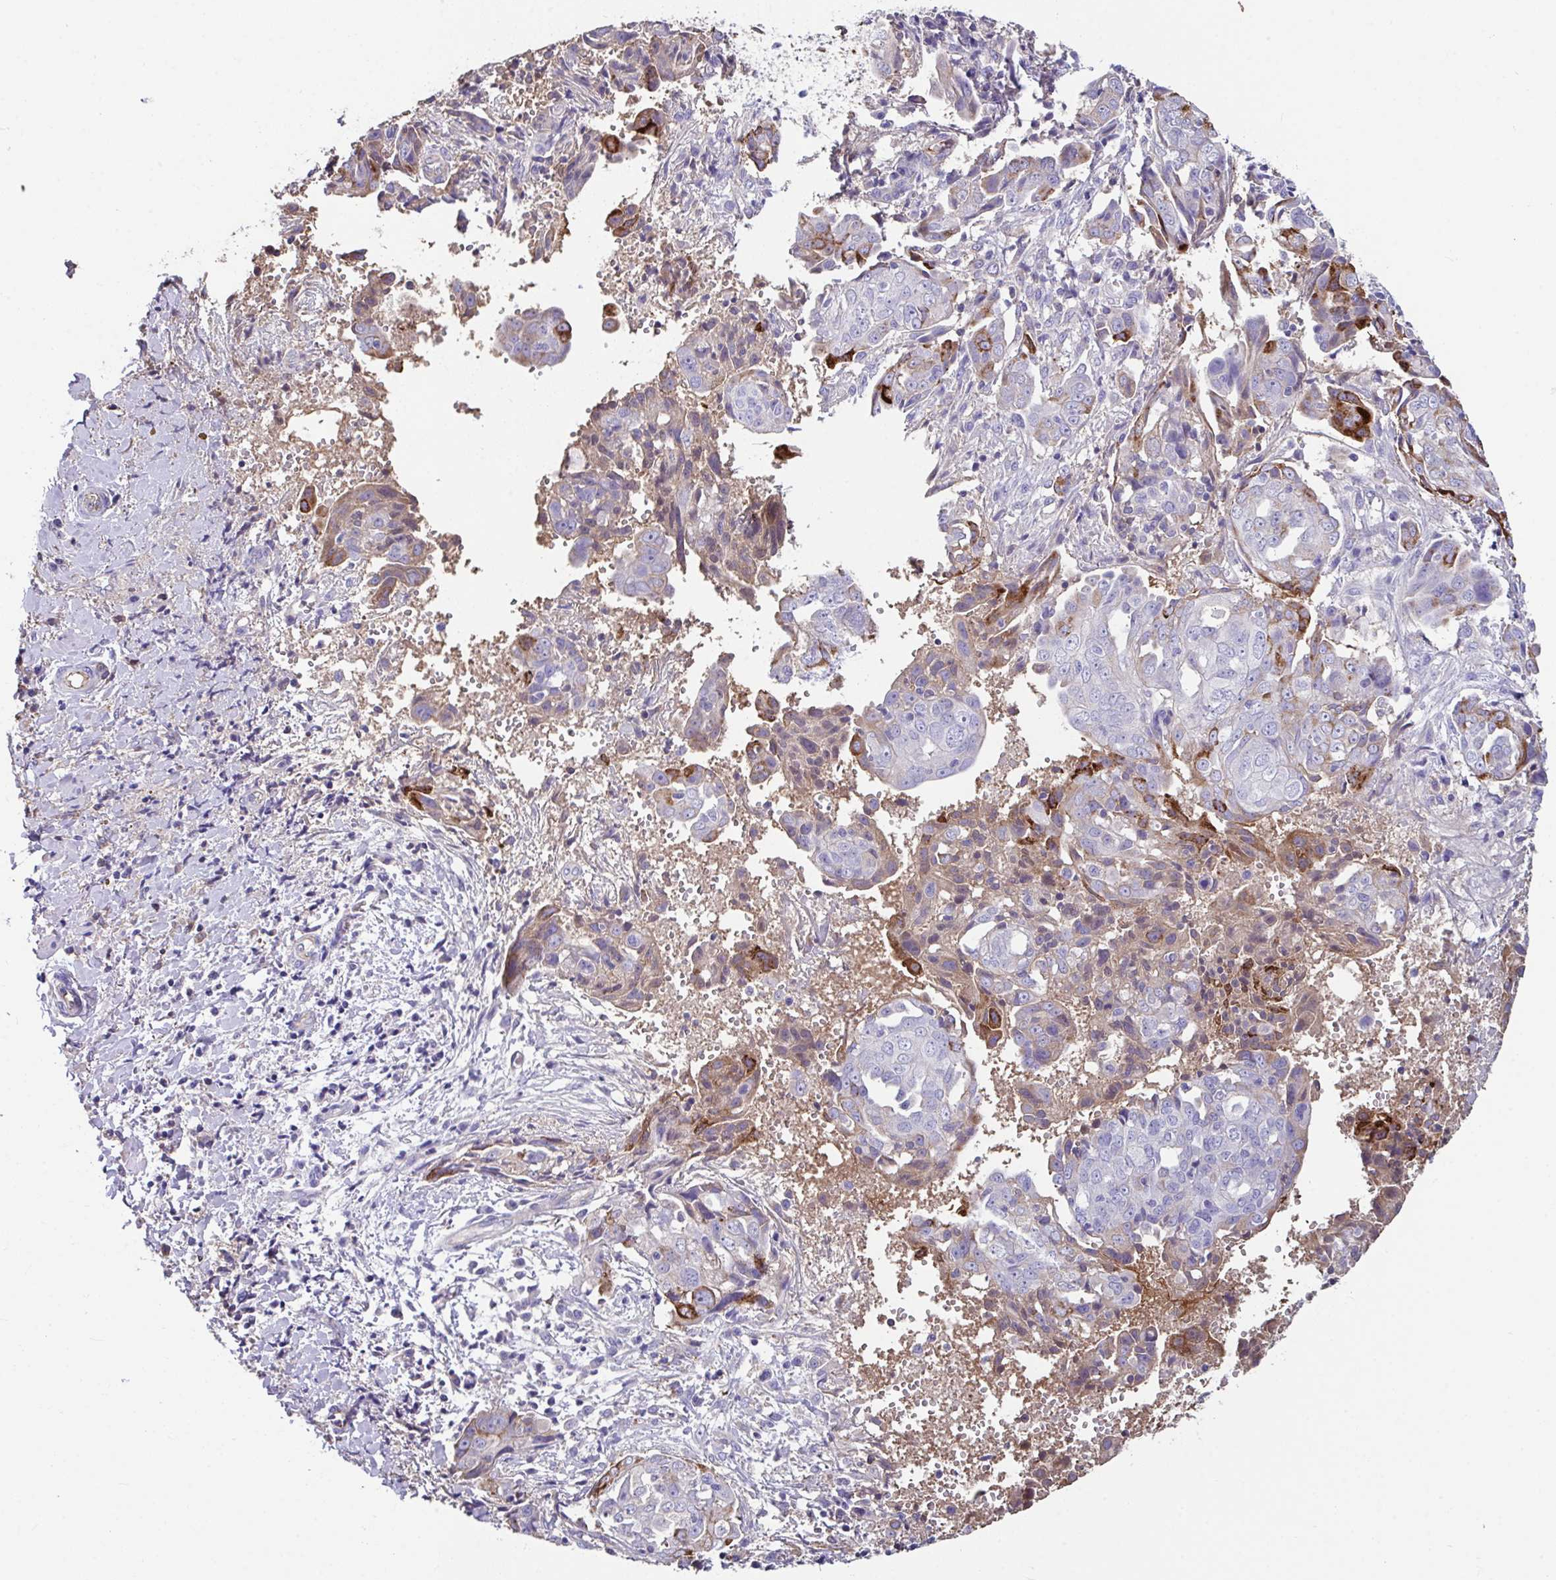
{"staining": {"intensity": "moderate", "quantity": "<25%", "location": "cytoplasmic/membranous"}, "tissue": "ovarian cancer", "cell_type": "Tumor cells", "image_type": "cancer", "snomed": [{"axis": "morphology", "description": "Carcinoma, endometroid"}, {"axis": "topography", "description": "Ovary"}], "caption": "Immunohistochemical staining of ovarian endometroid carcinoma displays low levels of moderate cytoplasmic/membranous protein positivity in approximately <25% of tumor cells.", "gene": "ZNF813", "patient": {"sex": "female", "age": 70}}